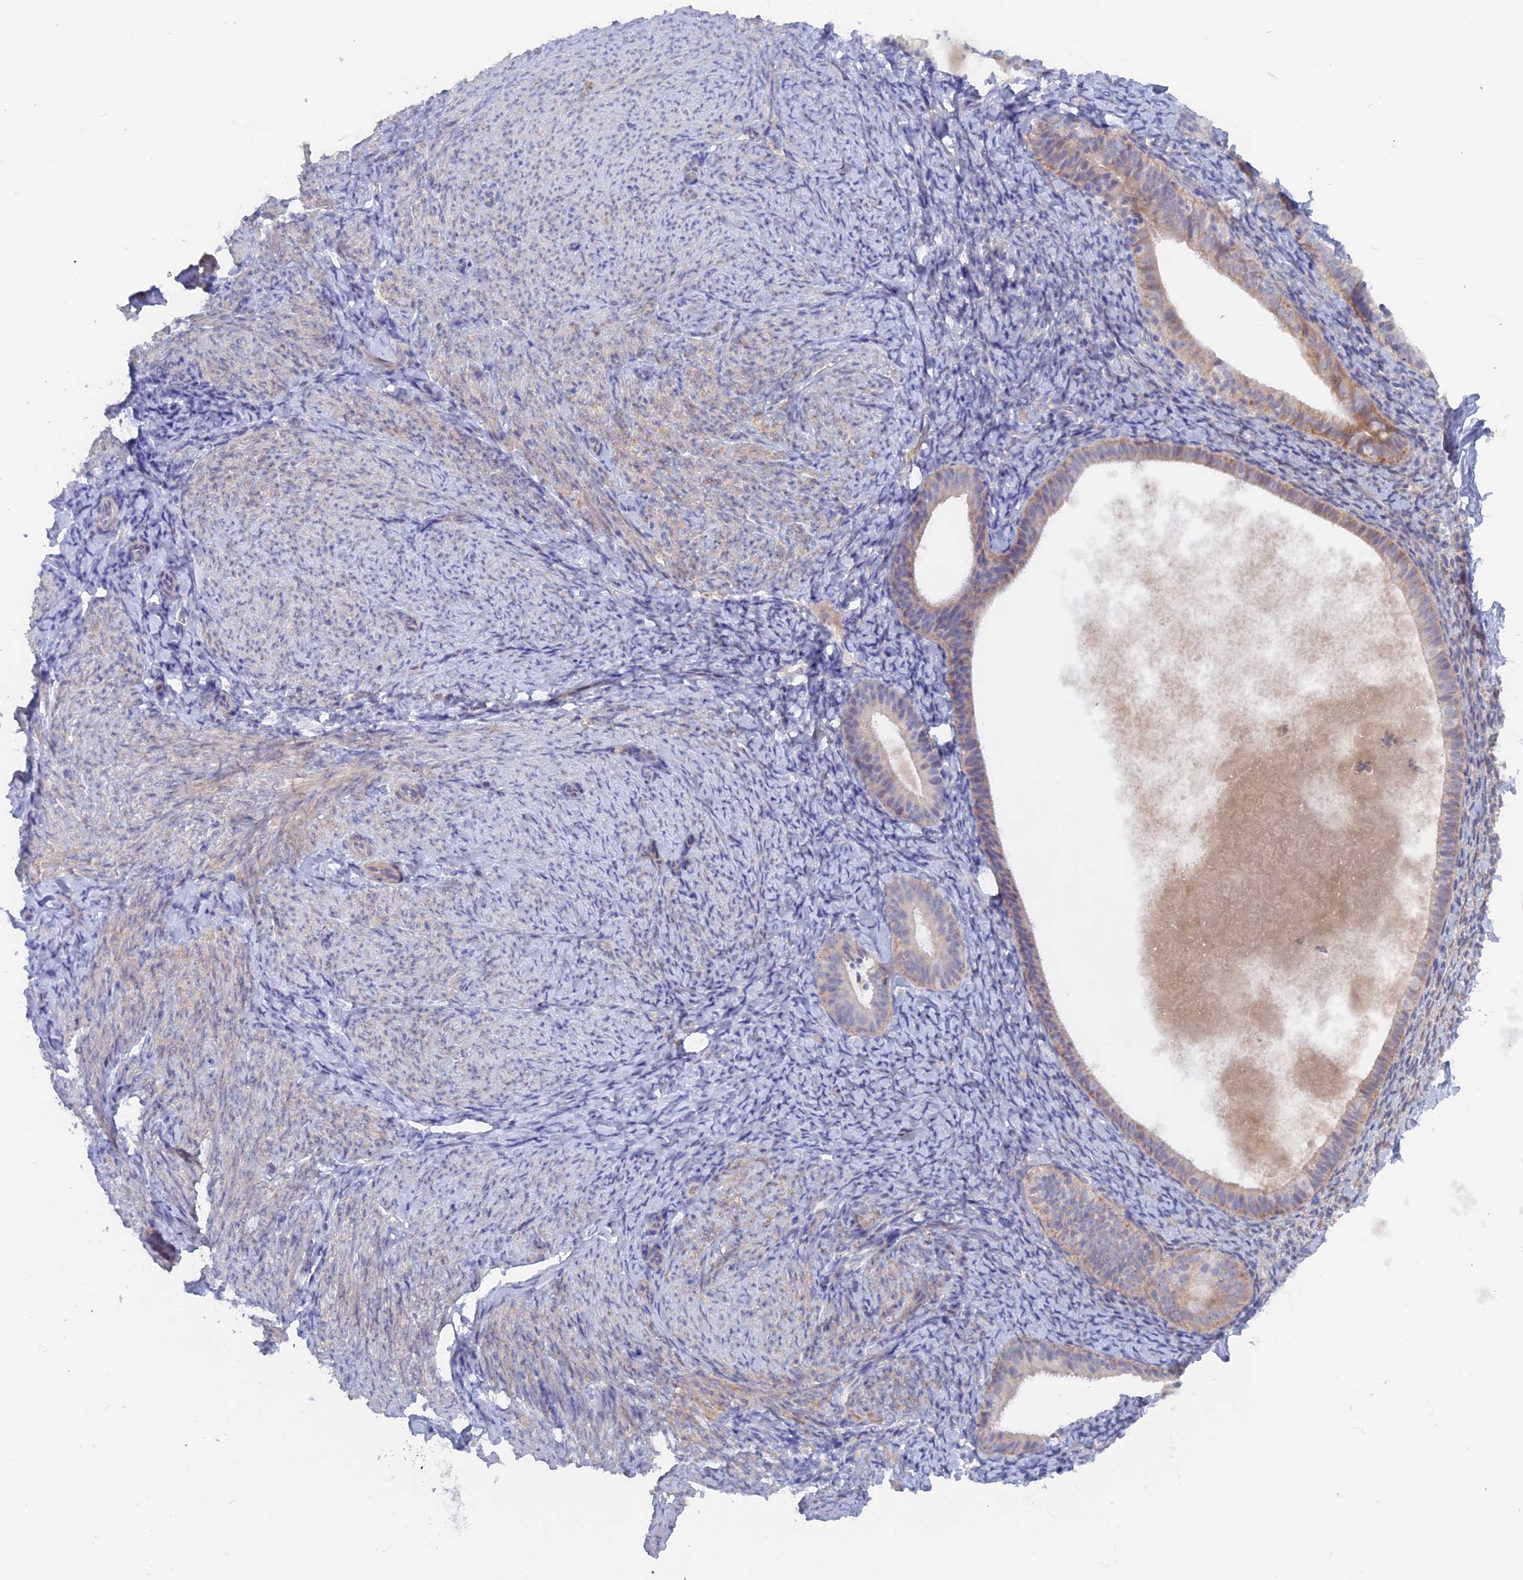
{"staining": {"intensity": "negative", "quantity": "none", "location": "none"}, "tissue": "endometrium", "cell_type": "Cells in endometrial stroma", "image_type": "normal", "snomed": [{"axis": "morphology", "description": "Normal tissue, NOS"}, {"axis": "topography", "description": "Endometrium"}], "caption": "High power microscopy micrograph of an immunohistochemistry image of benign endometrium, revealing no significant expression in cells in endometrial stroma.", "gene": "DACT3", "patient": {"sex": "female", "age": 65}}